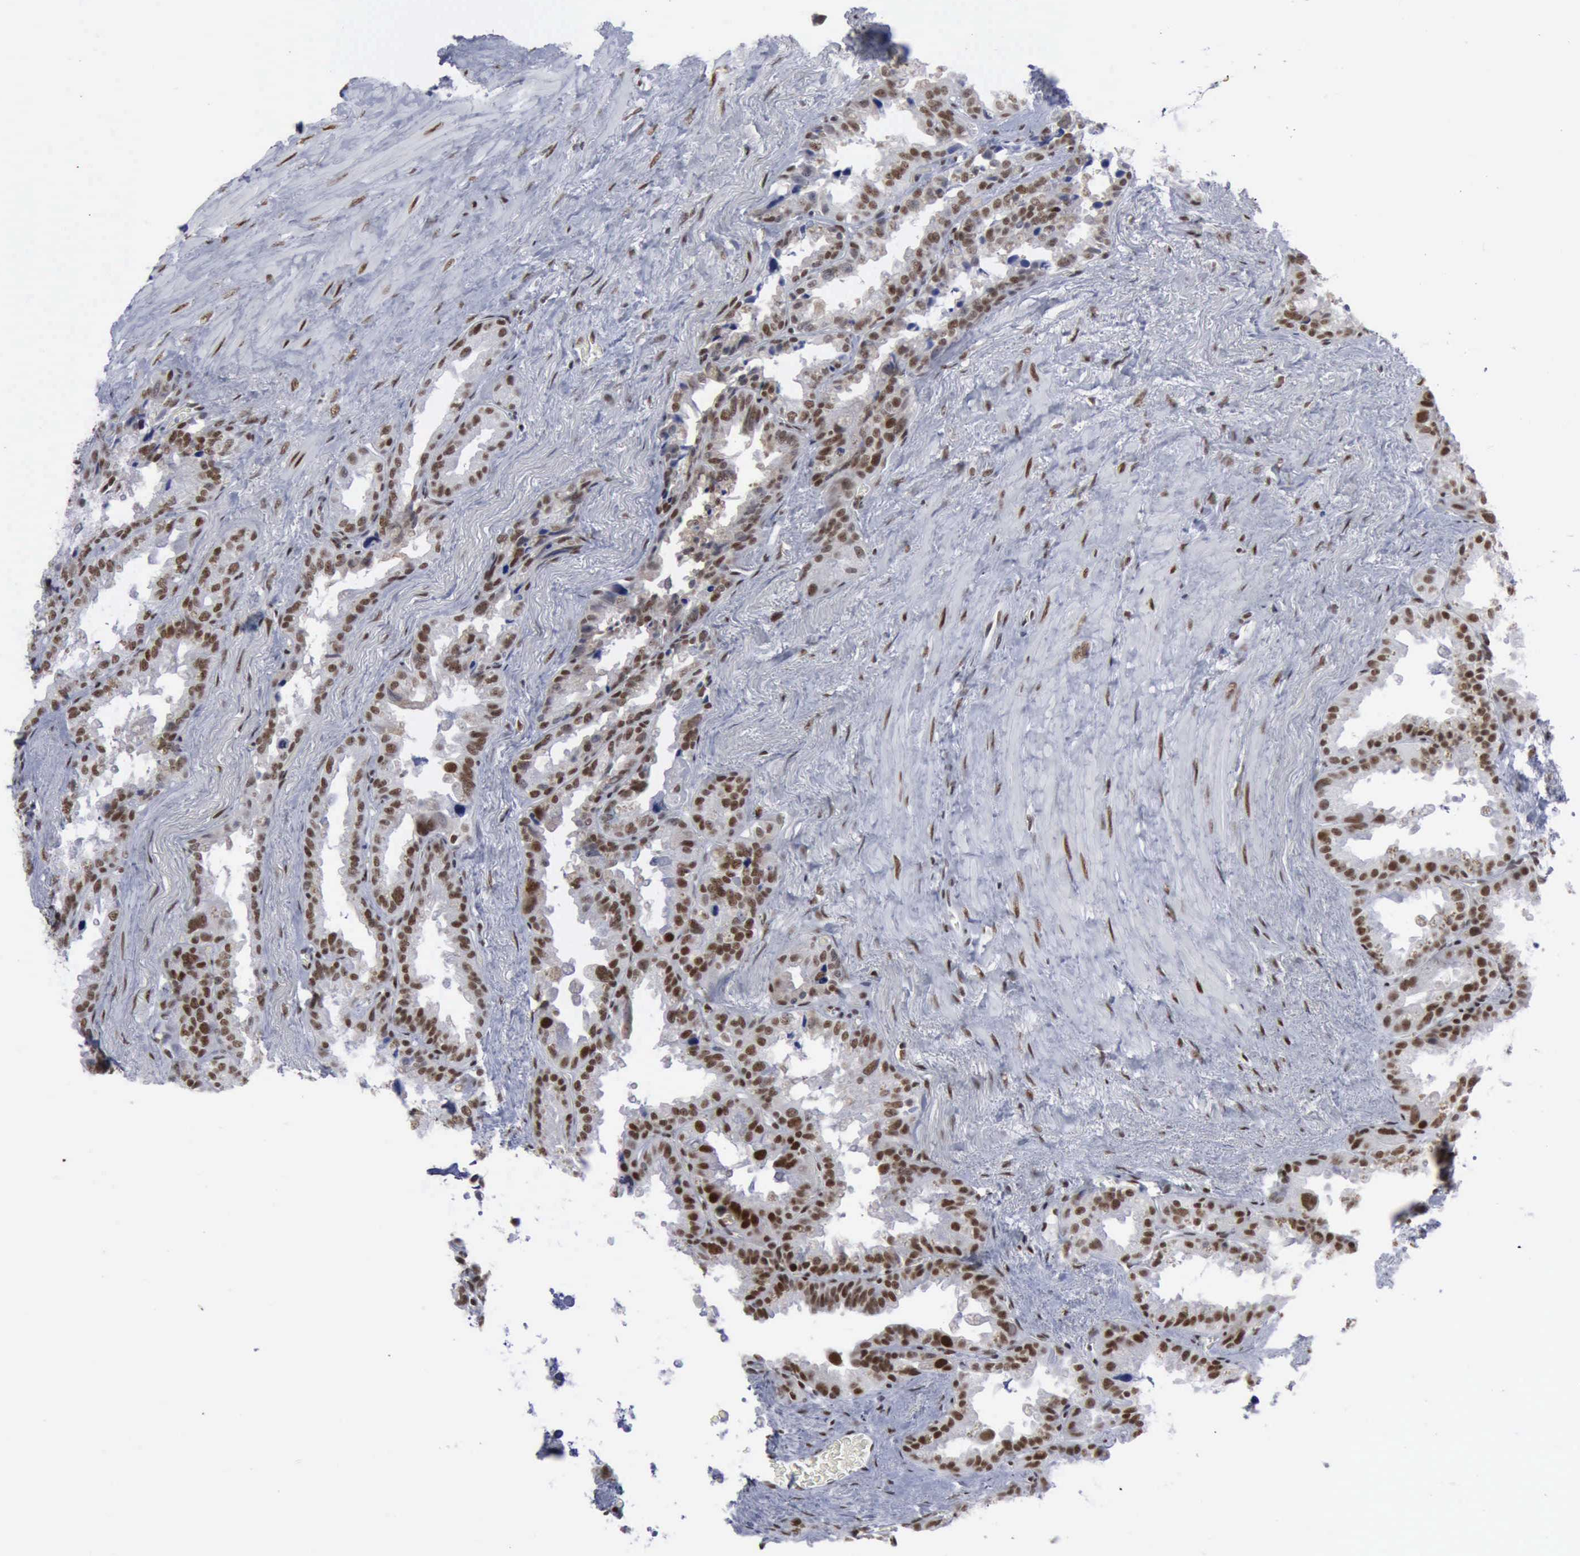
{"staining": {"intensity": "moderate", "quantity": ">75%", "location": "nuclear"}, "tissue": "seminal vesicle", "cell_type": "Glandular cells", "image_type": "normal", "snomed": [{"axis": "morphology", "description": "Normal tissue, NOS"}, {"axis": "topography", "description": "Prostate"}, {"axis": "topography", "description": "Seminal veicle"}], "caption": "Immunohistochemical staining of unremarkable human seminal vesicle displays moderate nuclear protein expression in about >75% of glandular cells. (DAB (3,3'-diaminobenzidine) = brown stain, brightfield microscopy at high magnification).", "gene": "XPA", "patient": {"sex": "male", "age": 63}}